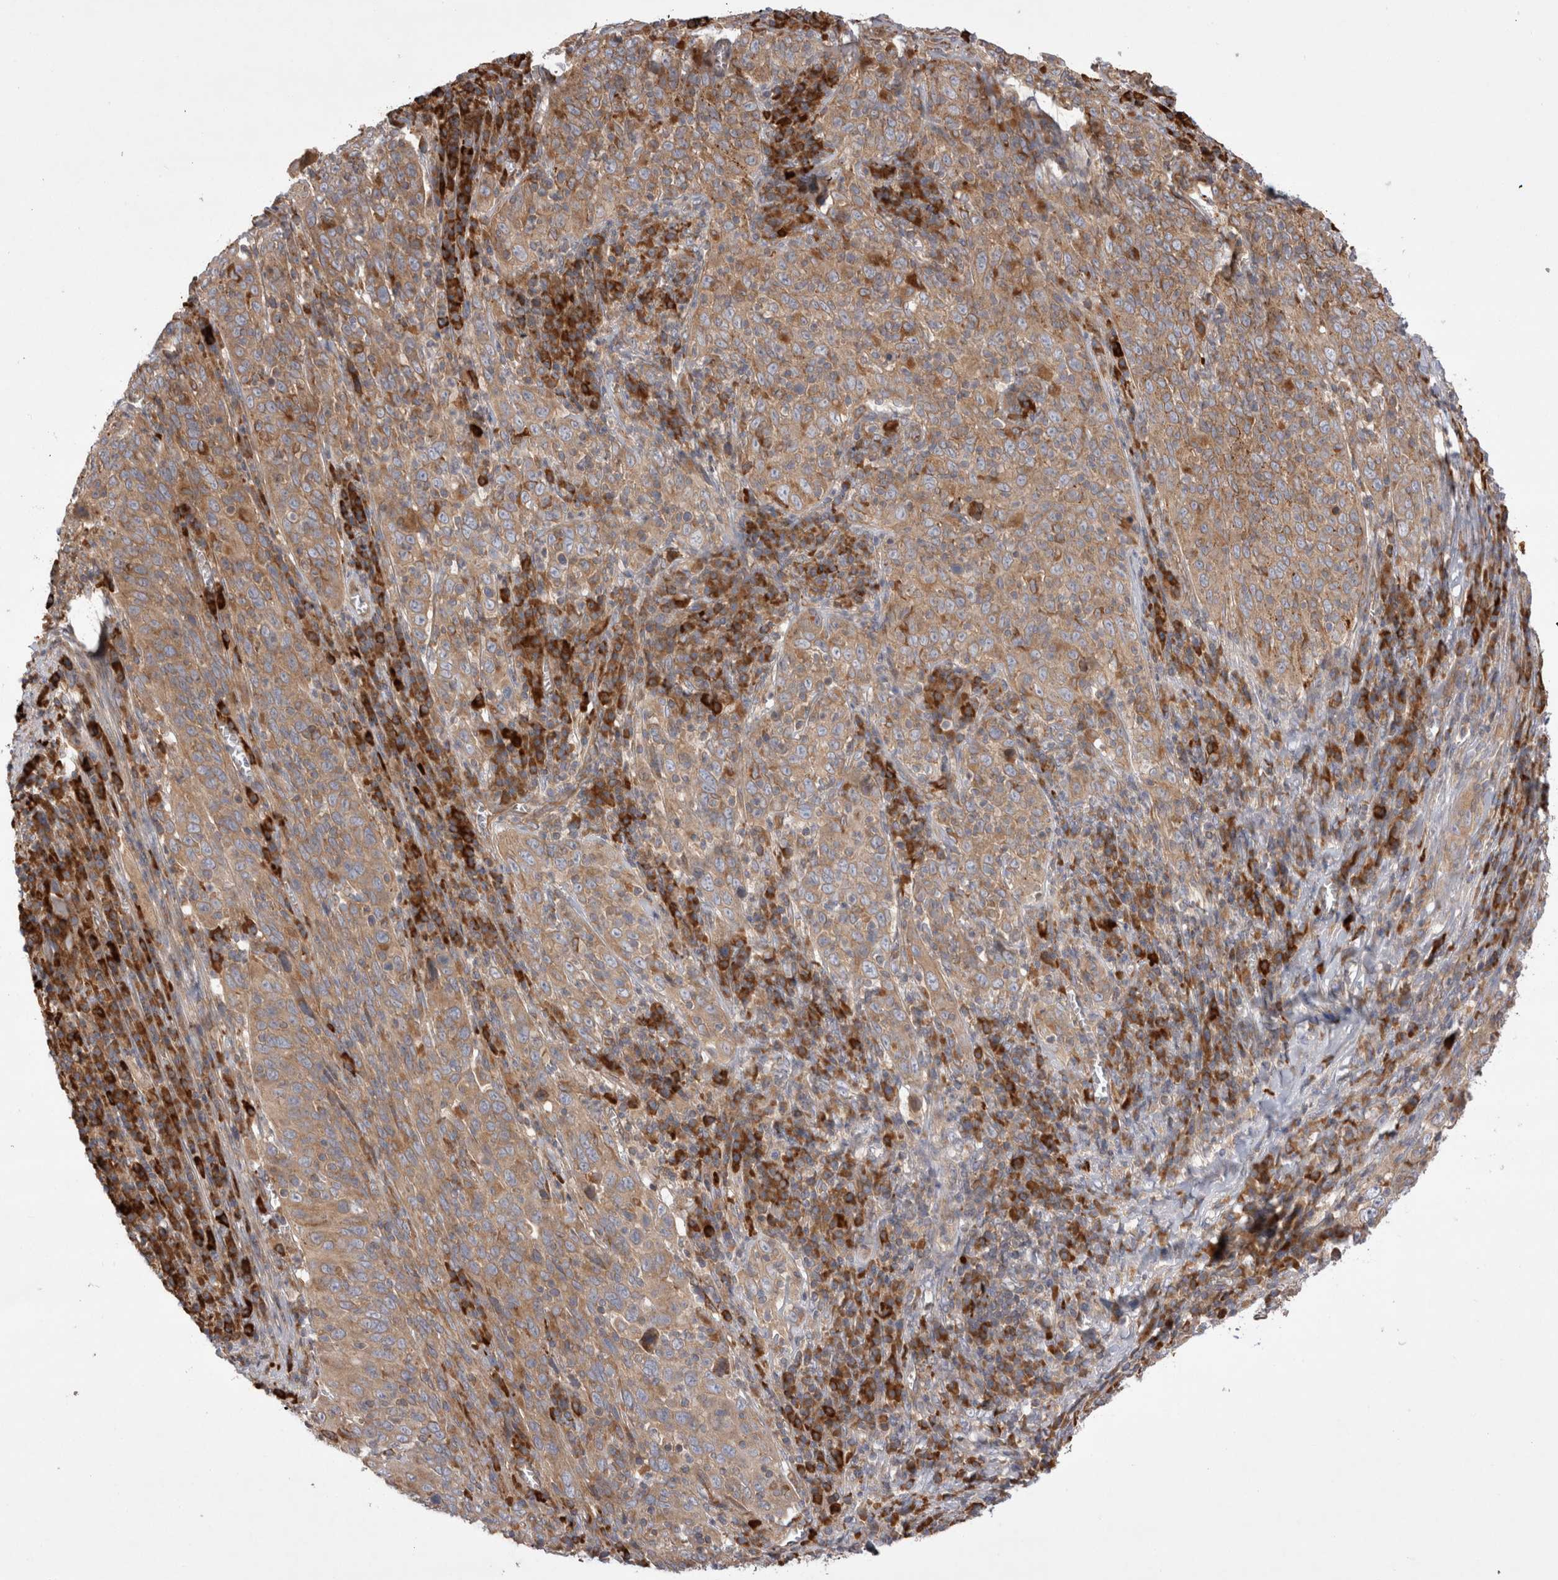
{"staining": {"intensity": "moderate", "quantity": ">75%", "location": "cytoplasmic/membranous"}, "tissue": "cervical cancer", "cell_type": "Tumor cells", "image_type": "cancer", "snomed": [{"axis": "morphology", "description": "Squamous cell carcinoma, NOS"}, {"axis": "topography", "description": "Cervix"}], "caption": "Brown immunohistochemical staining in human cervical cancer exhibits moderate cytoplasmic/membranous positivity in about >75% of tumor cells.", "gene": "PDCD10", "patient": {"sex": "female", "age": 46}}